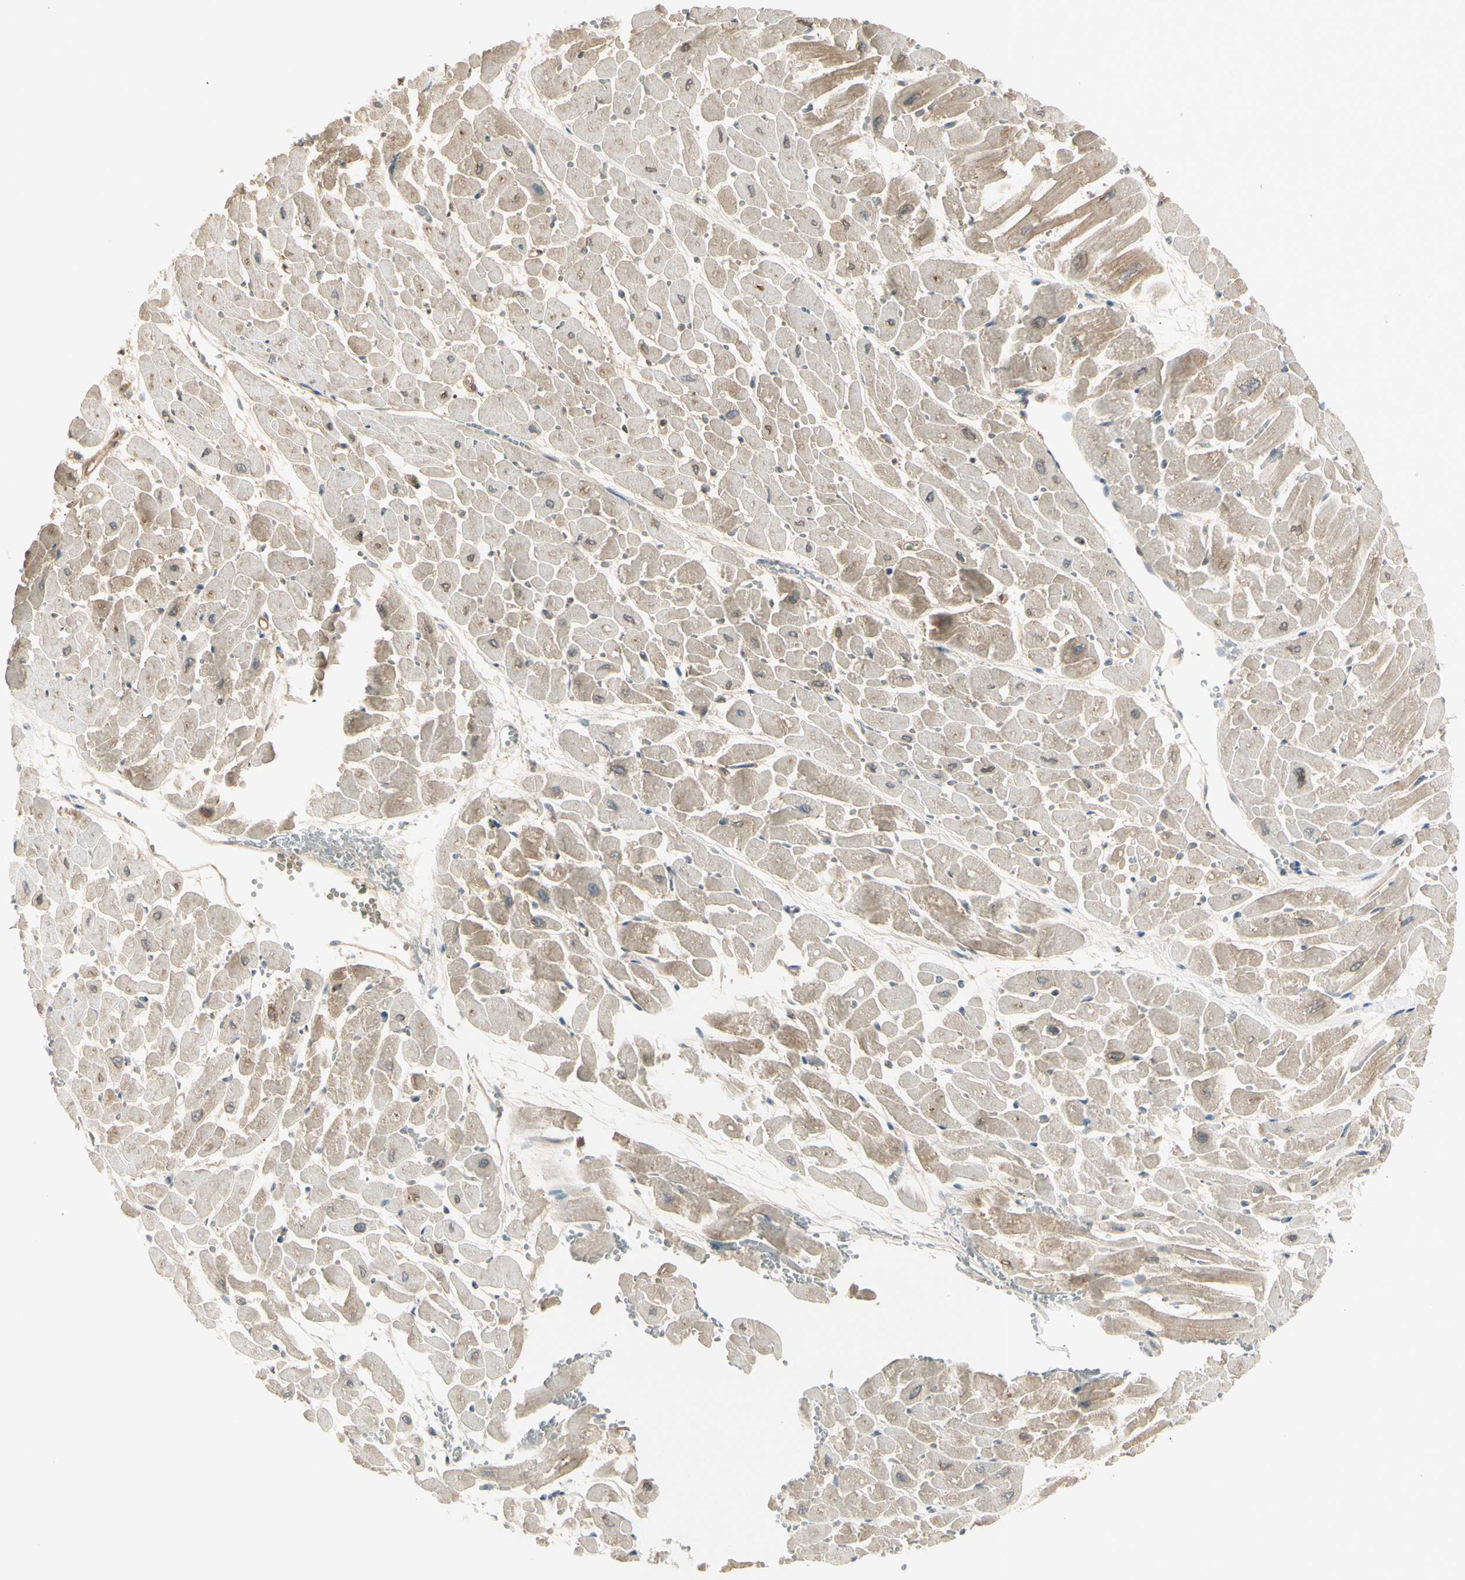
{"staining": {"intensity": "weak", "quantity": "25%-75%", "location": "cytoplasmic/membranous"}, "tissue": "heart muscle", "cell_type": "Cardiomyocytes", "image_type": "normal", "snomed": [{"axis": "morphology", "description": "Normal tissue, NOS"}, {"axis": "topography", "description": "Heart"}], "caption": "Protein staining displays weak cytoplasmic/membranous staining in about 25%-75% of cardiomyocytes in benign heart muscle.", "gene": "SERPINB6", "patient": {"sex": "male", "age": 45}}